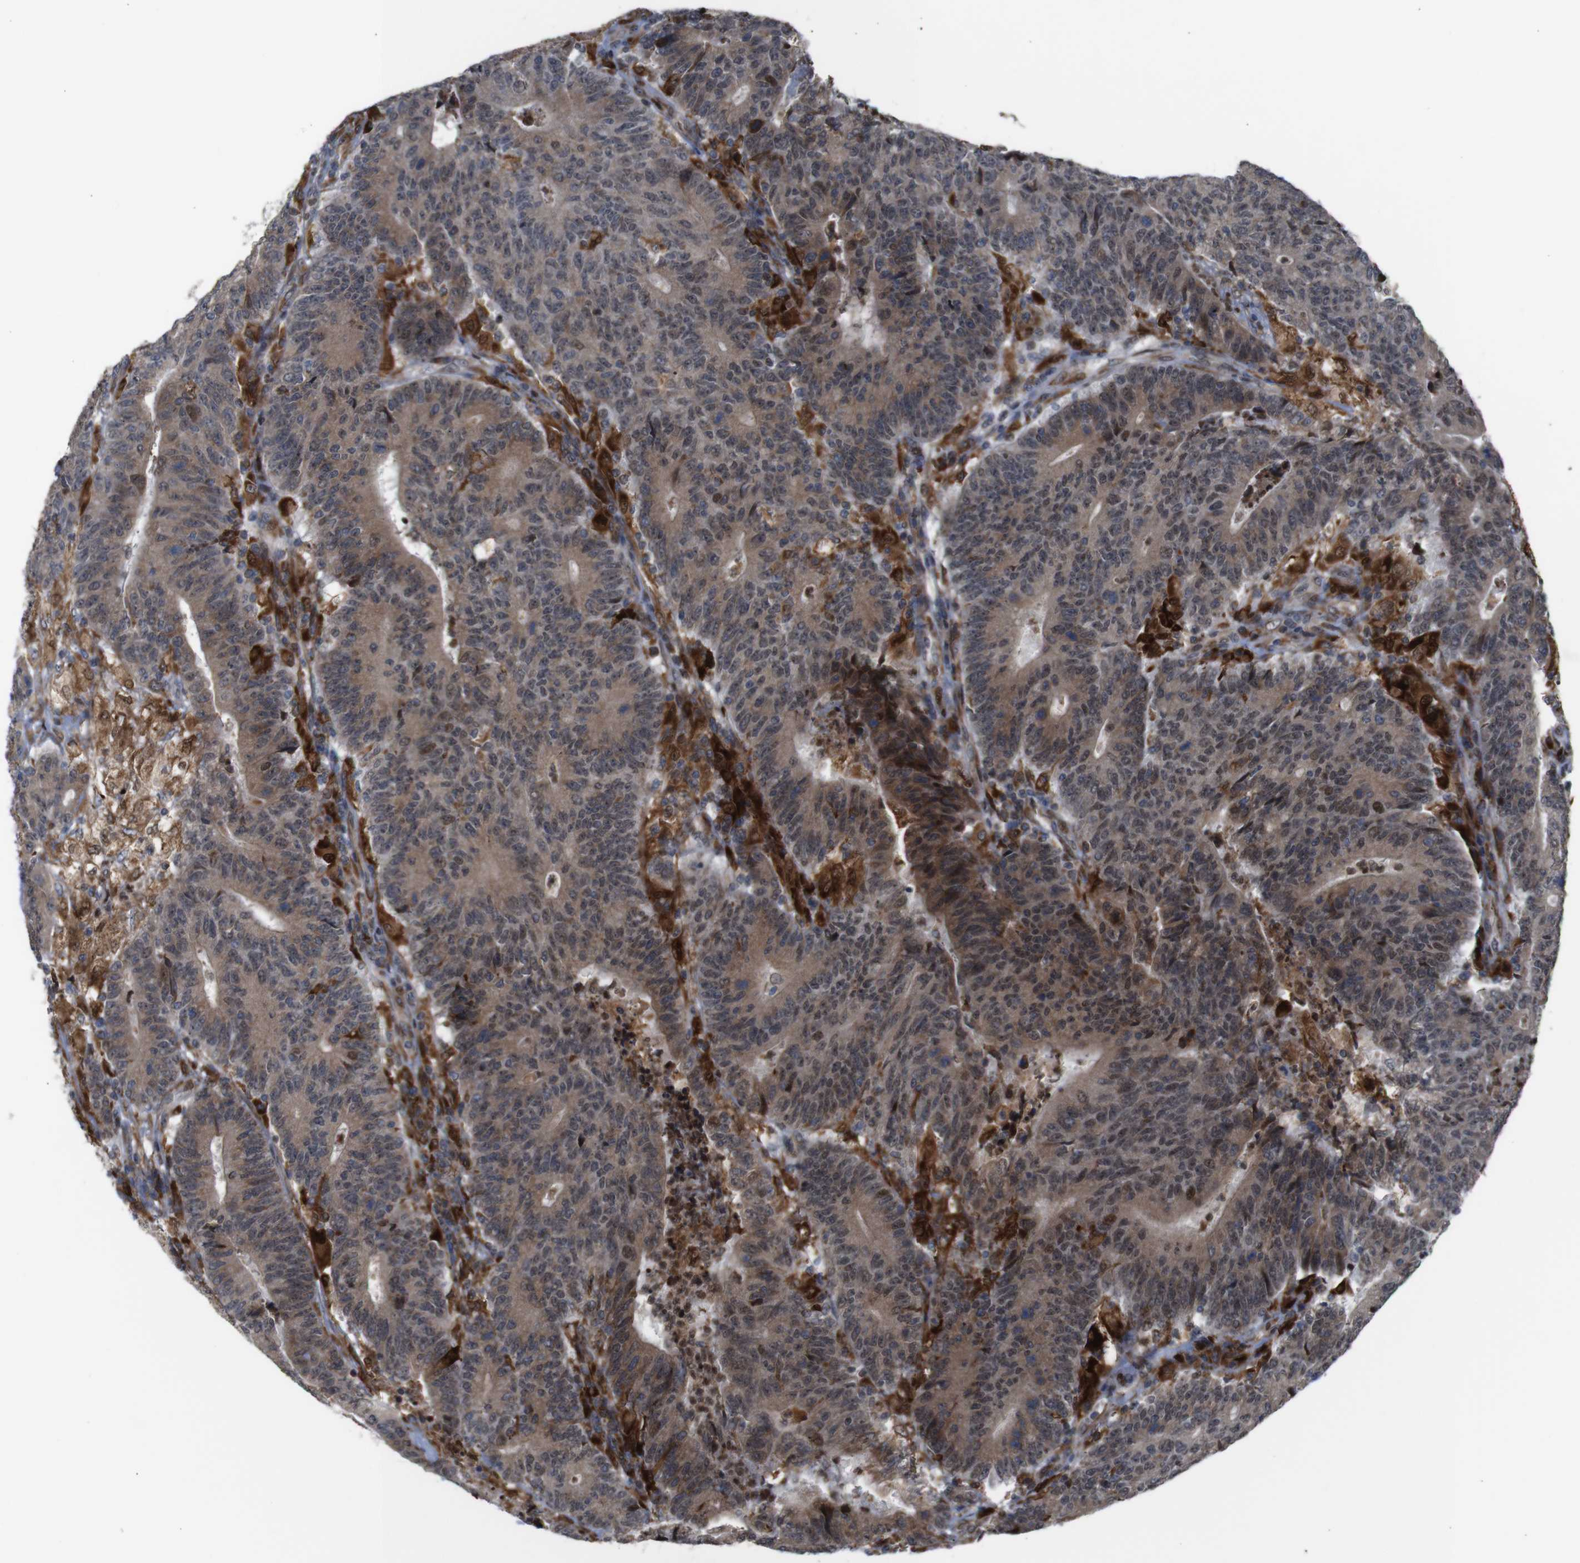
{"staining": {"intensity": "moderate", "quantity": ">75%", "location": "cytoplasmic/membranous"}, "tissue": "colorectal cancer", "cell_type": "Tumor cells", "image_type": "cancer", "snomed": [{"axis": "morphology", "description": "Normal tissue, NOS"}, {"axis": "morphology", "description": "Adenocarcinoma, NOS"}, {"axis": "topography", "description": "Colon"}], "caption": "High-magnification brightfield microscopy of colorectal adenocarcinoma stained with DAB (3,3'-diaminobenzidine) (brown) and counterstained with hematoxylin (blue). tumor cells exhibit moderate cytoplasmic/membranous expression is identified in approximately>75% of cells.", "gene": "PTPN1", "patient": {"sex": "female", "age": 75}}